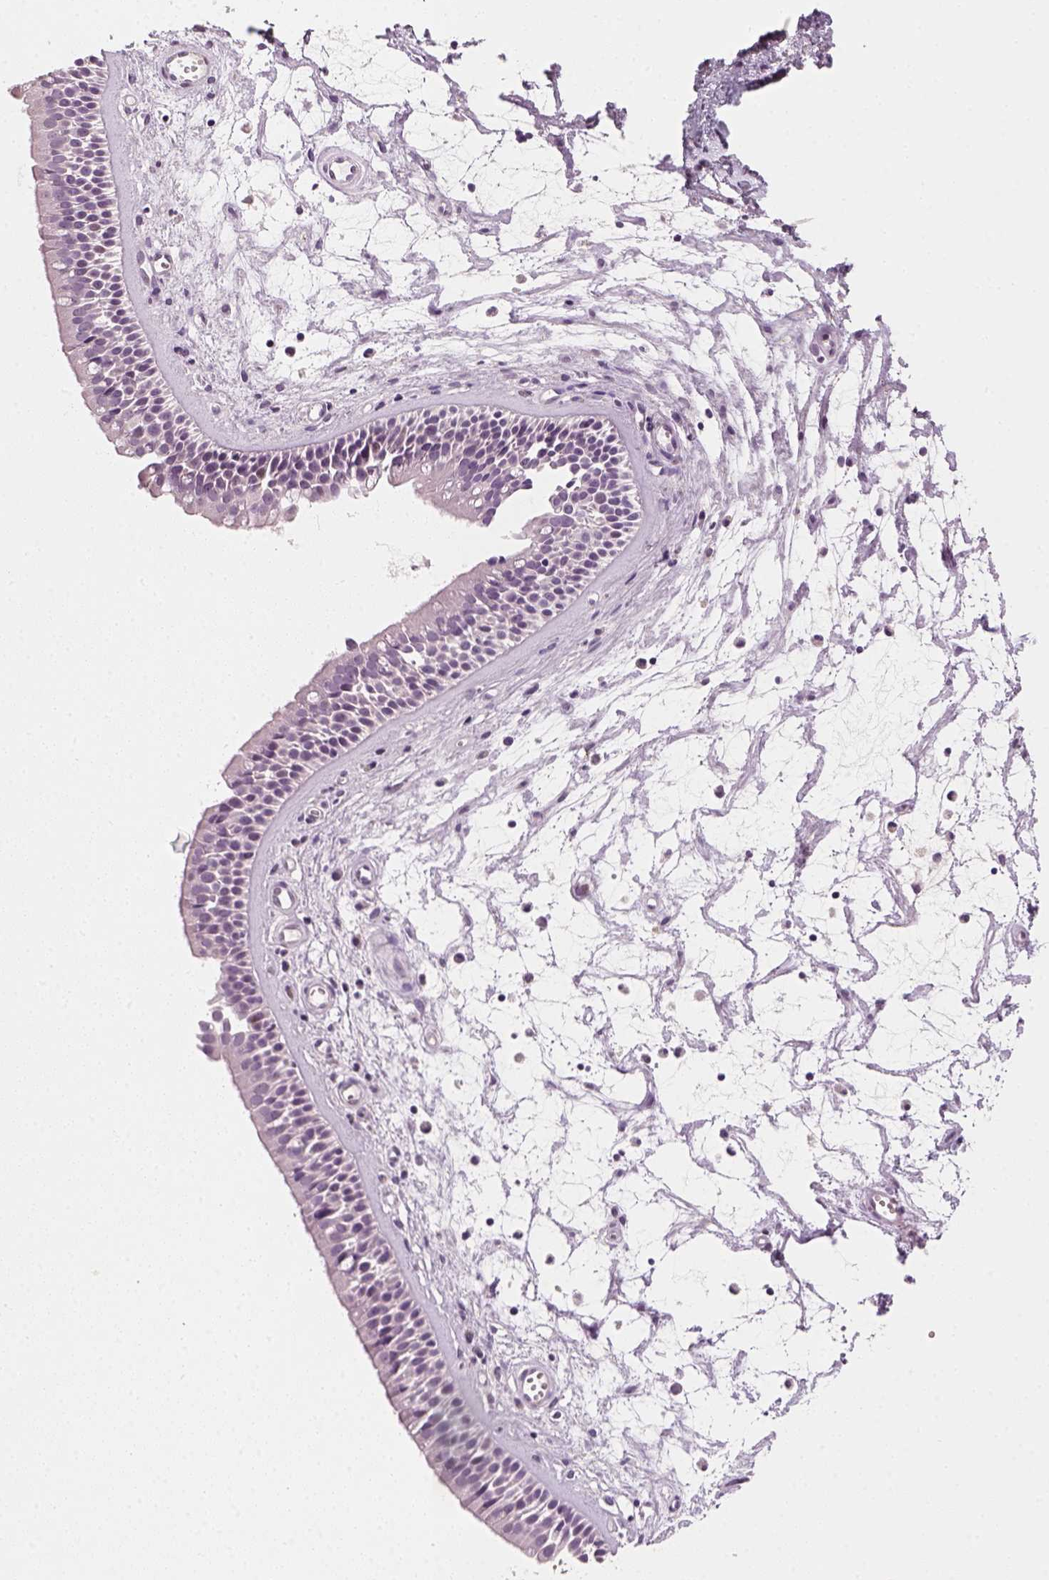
{"staining": {"intensity": "negative", "quantity": "none", "location": "none"}, "tissue": "nasopharynx", "cell_type": "Respiratory epithelial cells", "image_type": "normal", "snomed": [{"axis": "morphology", "description": "Normal tissue, NOS"}, {"axis": "topography", "description": "Nasopharynx"}], "caption": "DAB immunohistochemical staining of normal human nasopharynx demonstrates no significant staining in respiratory epithelial cells.", "gene": "TP53", "patient": {"sex": "female", "age": 68}}